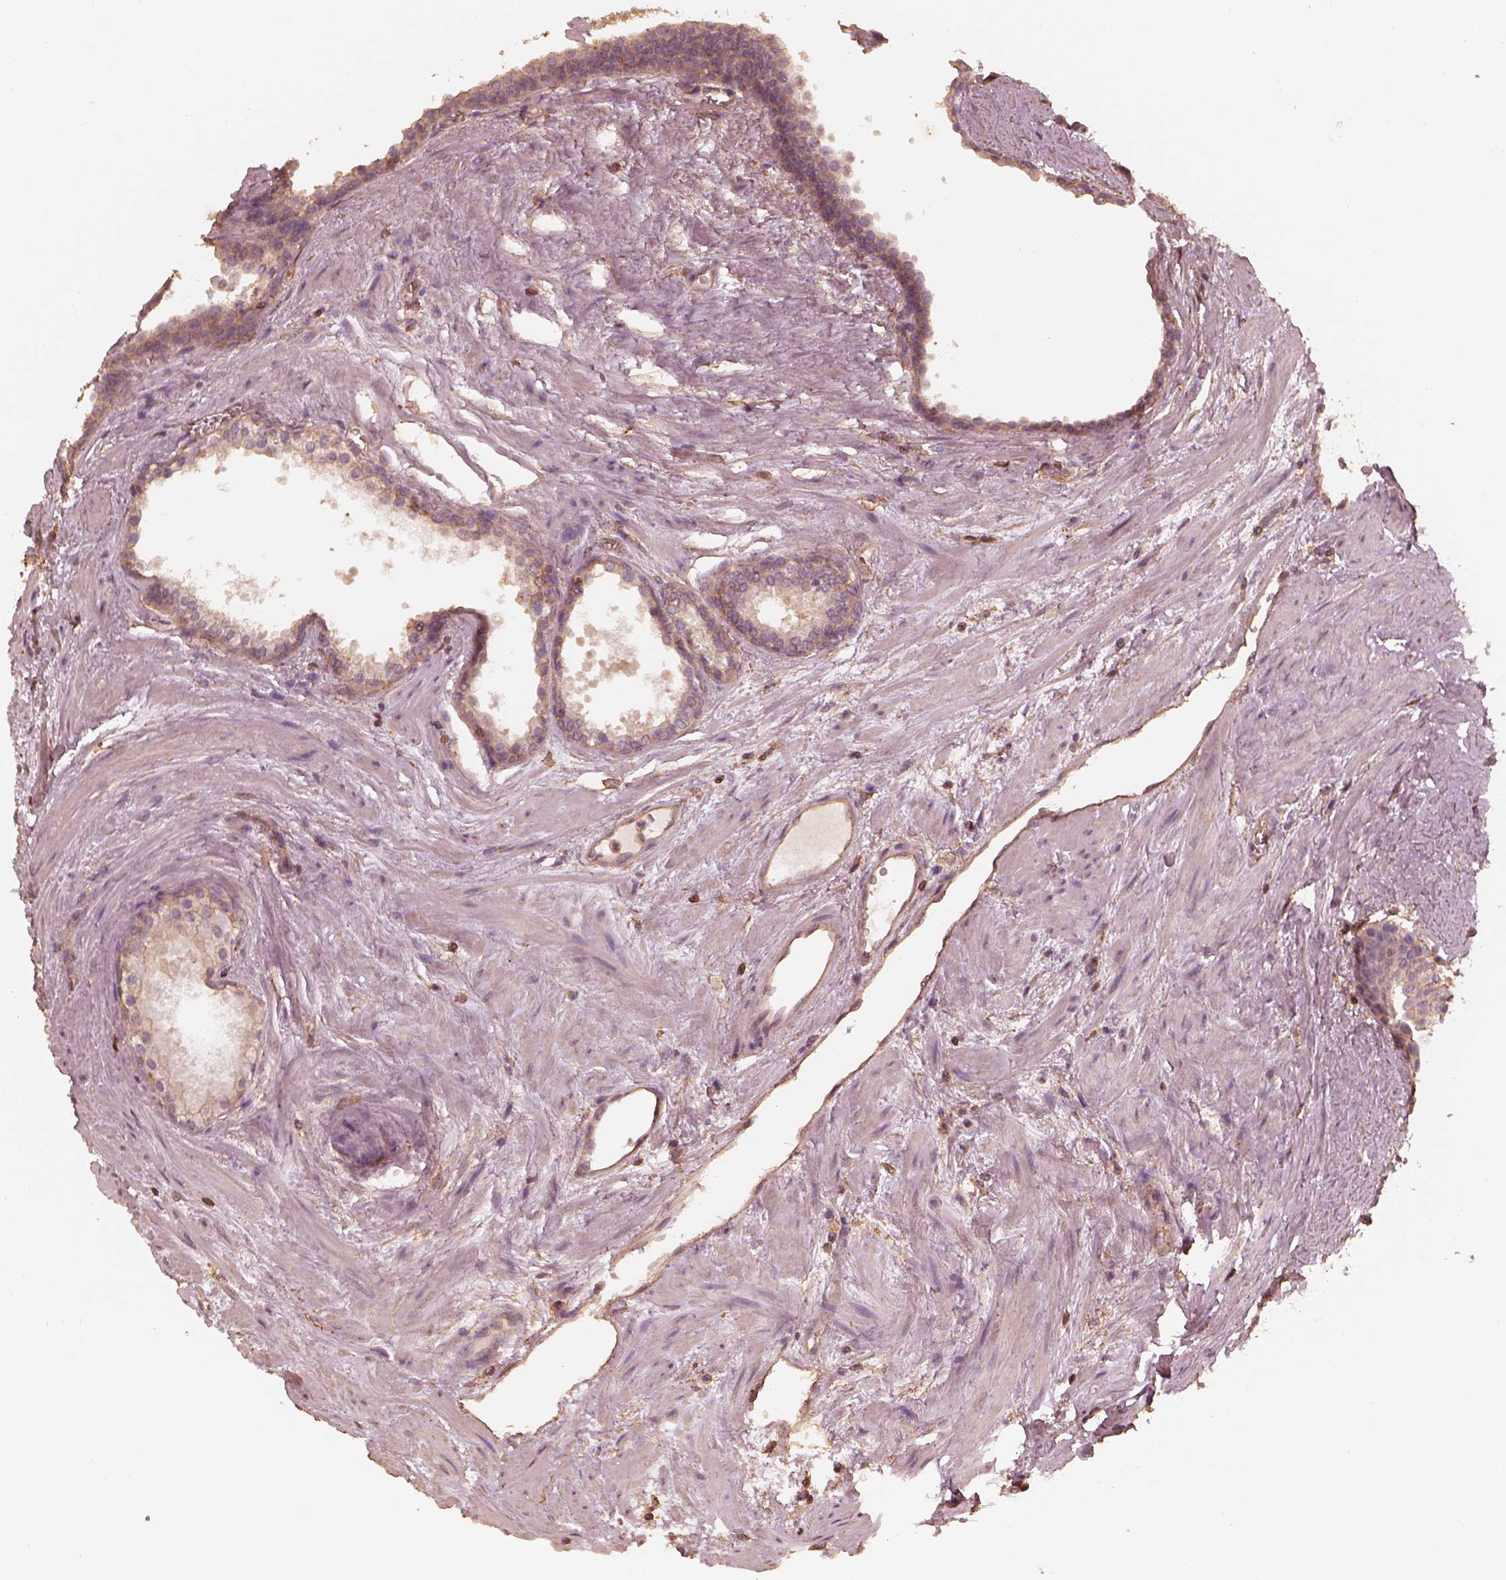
{"staining": {"intensity": "weak", "quantity": "25%-75%", "location": "cytoplasmic/membranous"}, "tissue": "prostate cancer", "cell_type": "Tumor cells", "image_type": "cancer", "snomed": [{"axis": "morphology", "description": "Adenocarcinoma, Low grade"}, {"axis": "topography", "description": "Prostate"}], "caption": "Protein expression analysis of prostate cancer shows weak cytoplasmic/membranous staining in approximately 25%-75% of tumor cells.", "gene": "WDR7", "patient": {"sex": "male", "age": 56}}